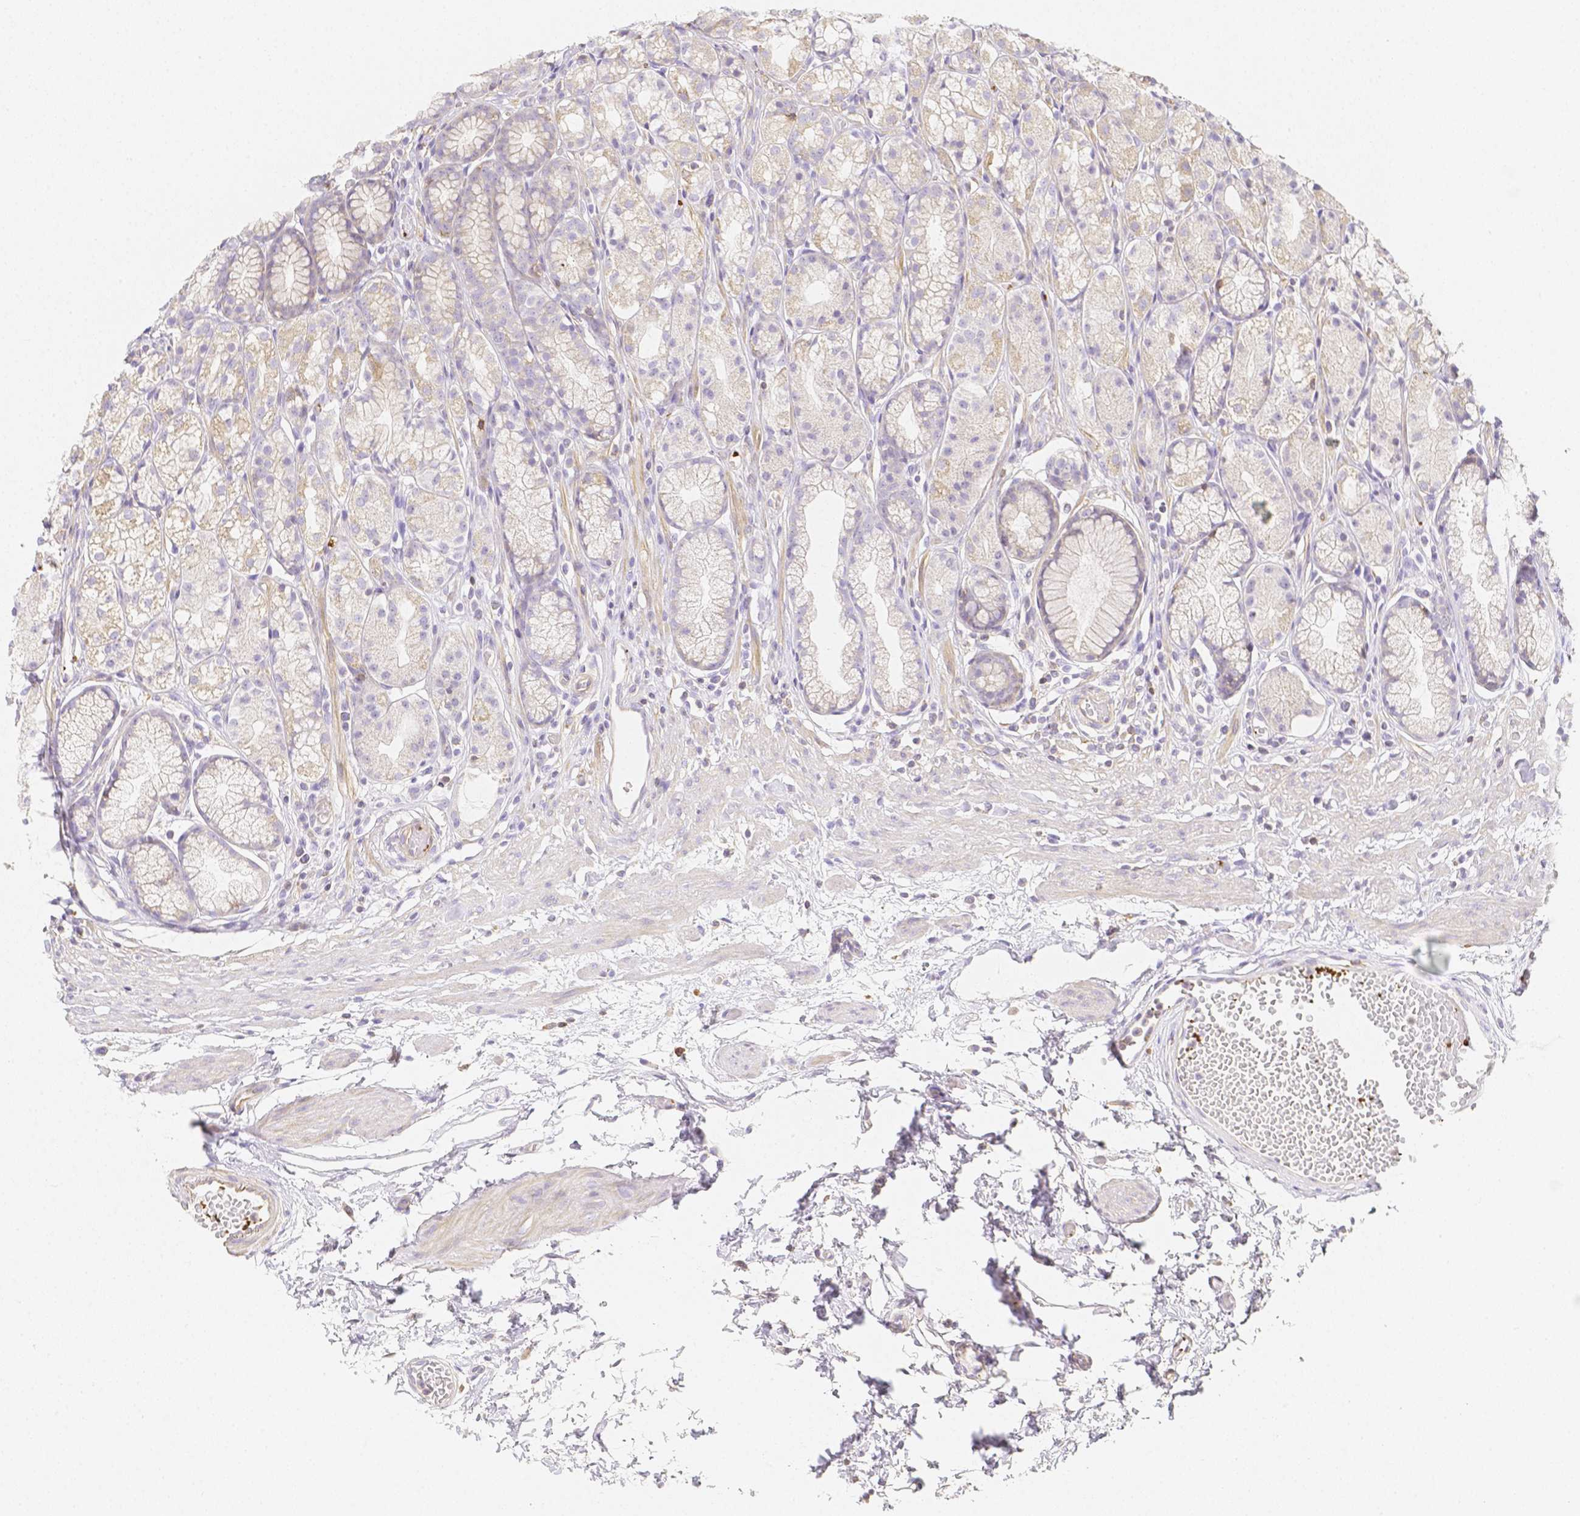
{"staining": {"intensity": "weak", "quantity": "25%-75%", "location": "cytoplasmic/membranous"}, "tissue": "stomach", "cell_type": "Glandular cells", "image_type": "normal", "snomed": [{"axis": "morphology", "description": "Normal tissue, NOS"}, {"axis": "topography", "description": "Smooth muscle"}, {"axis": "topography", "description": "Stomach"}], "caption": "Normal stomach reveals weak cytoplasmic/membranous positivity in about 25%-75% of glandular cells, visualized by immunohistochemistry.", "gene": "ASAH2B", "patient": {"sex": "male", "age": 70}}